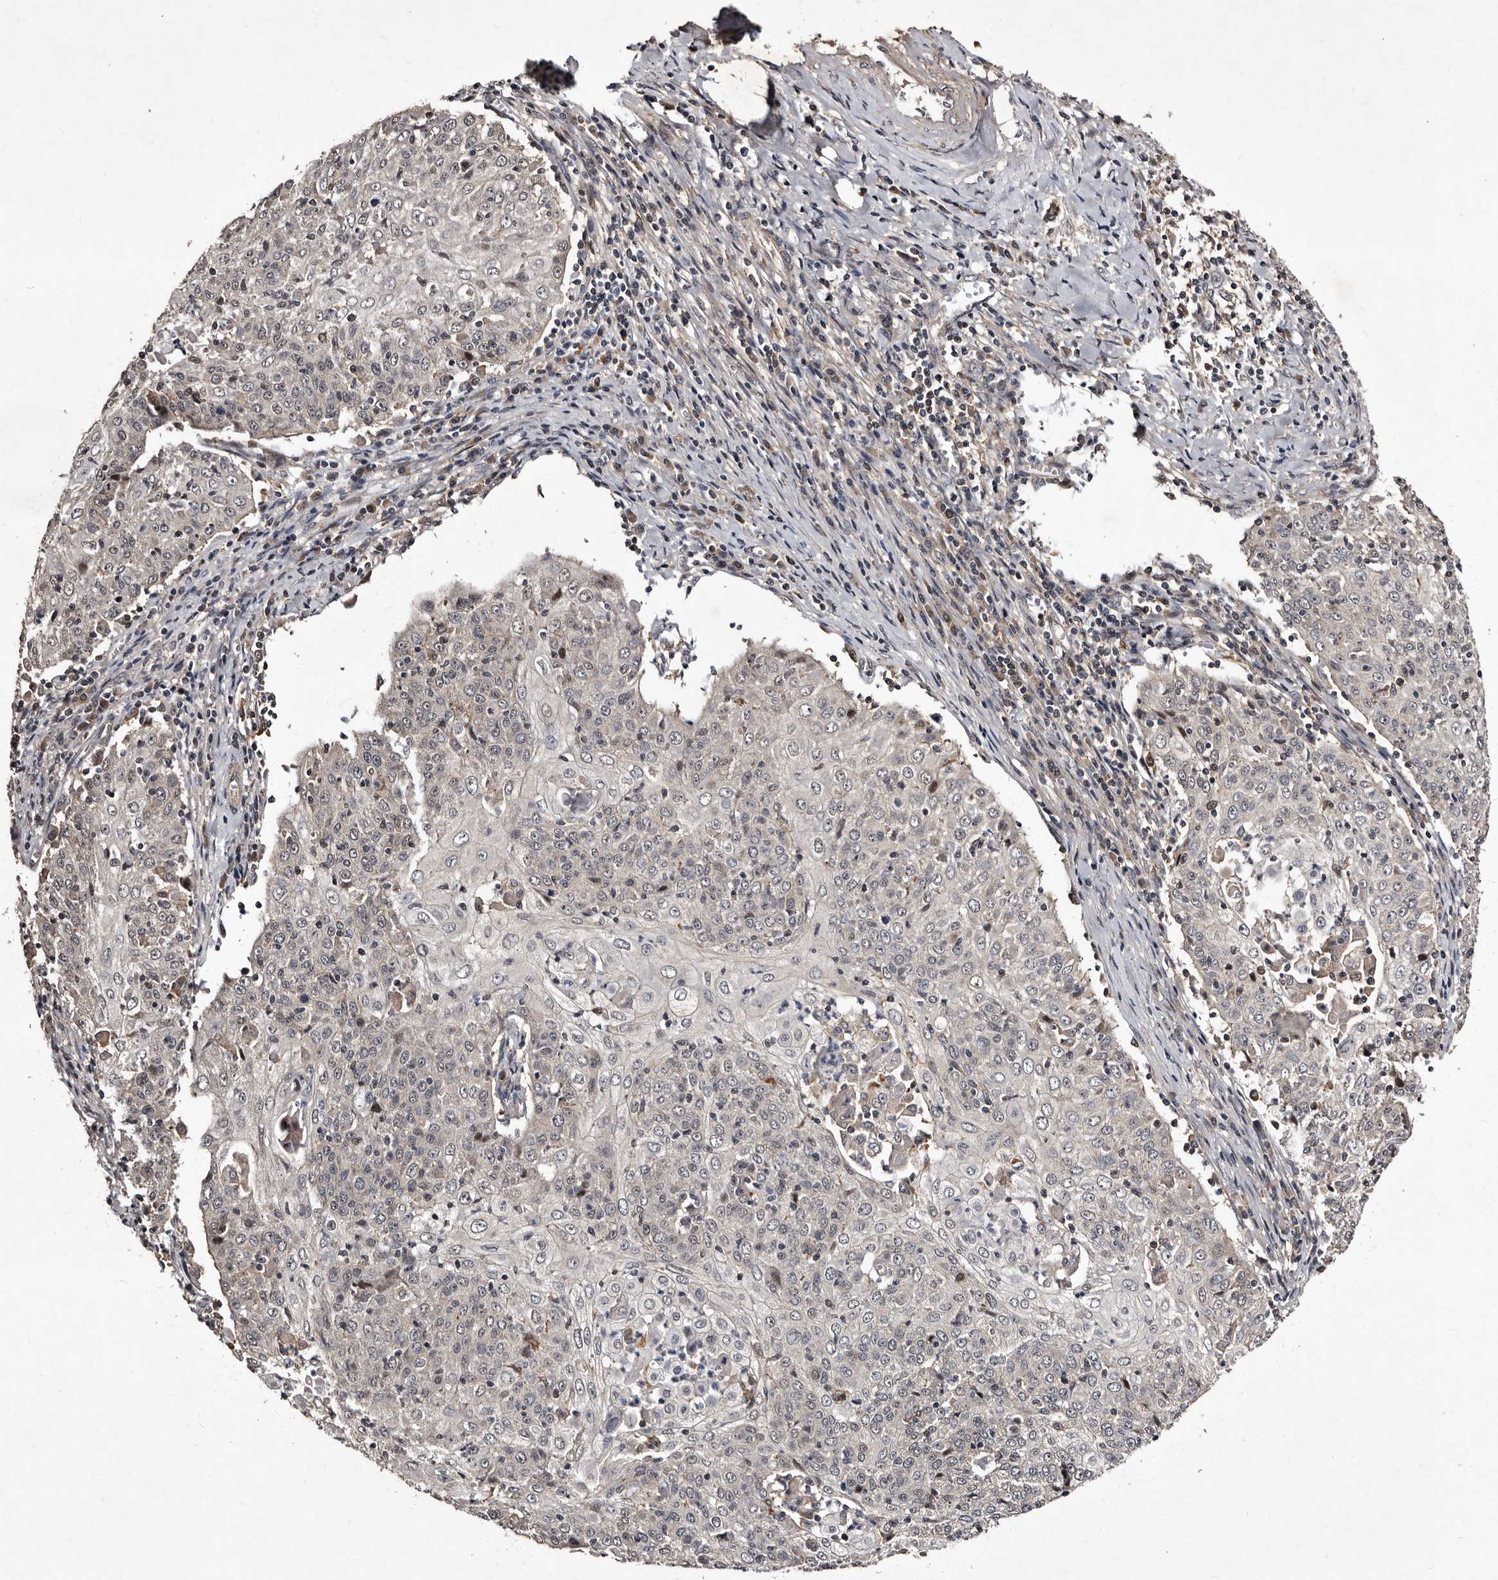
{"staining": {"intensity": "negative", "quantity": "none", "location": "none"}, "tissue": "cervical cancer", "cell_type": "Tumor cells", "image_type": "cancer", "snomed": [{"axis": "morphology", "description": "Squamous cell carcinoma, NOS"}, {"axis": "topography", "description": "Cervix"}], "caption": "The immunohistochemistry histopathology image has no significant staining in tumor cells of cervical cancer (squamous cell carcinoma) tissue.", "gene": "MKRN3", "patient": {"sex": "female", "age": 48}}